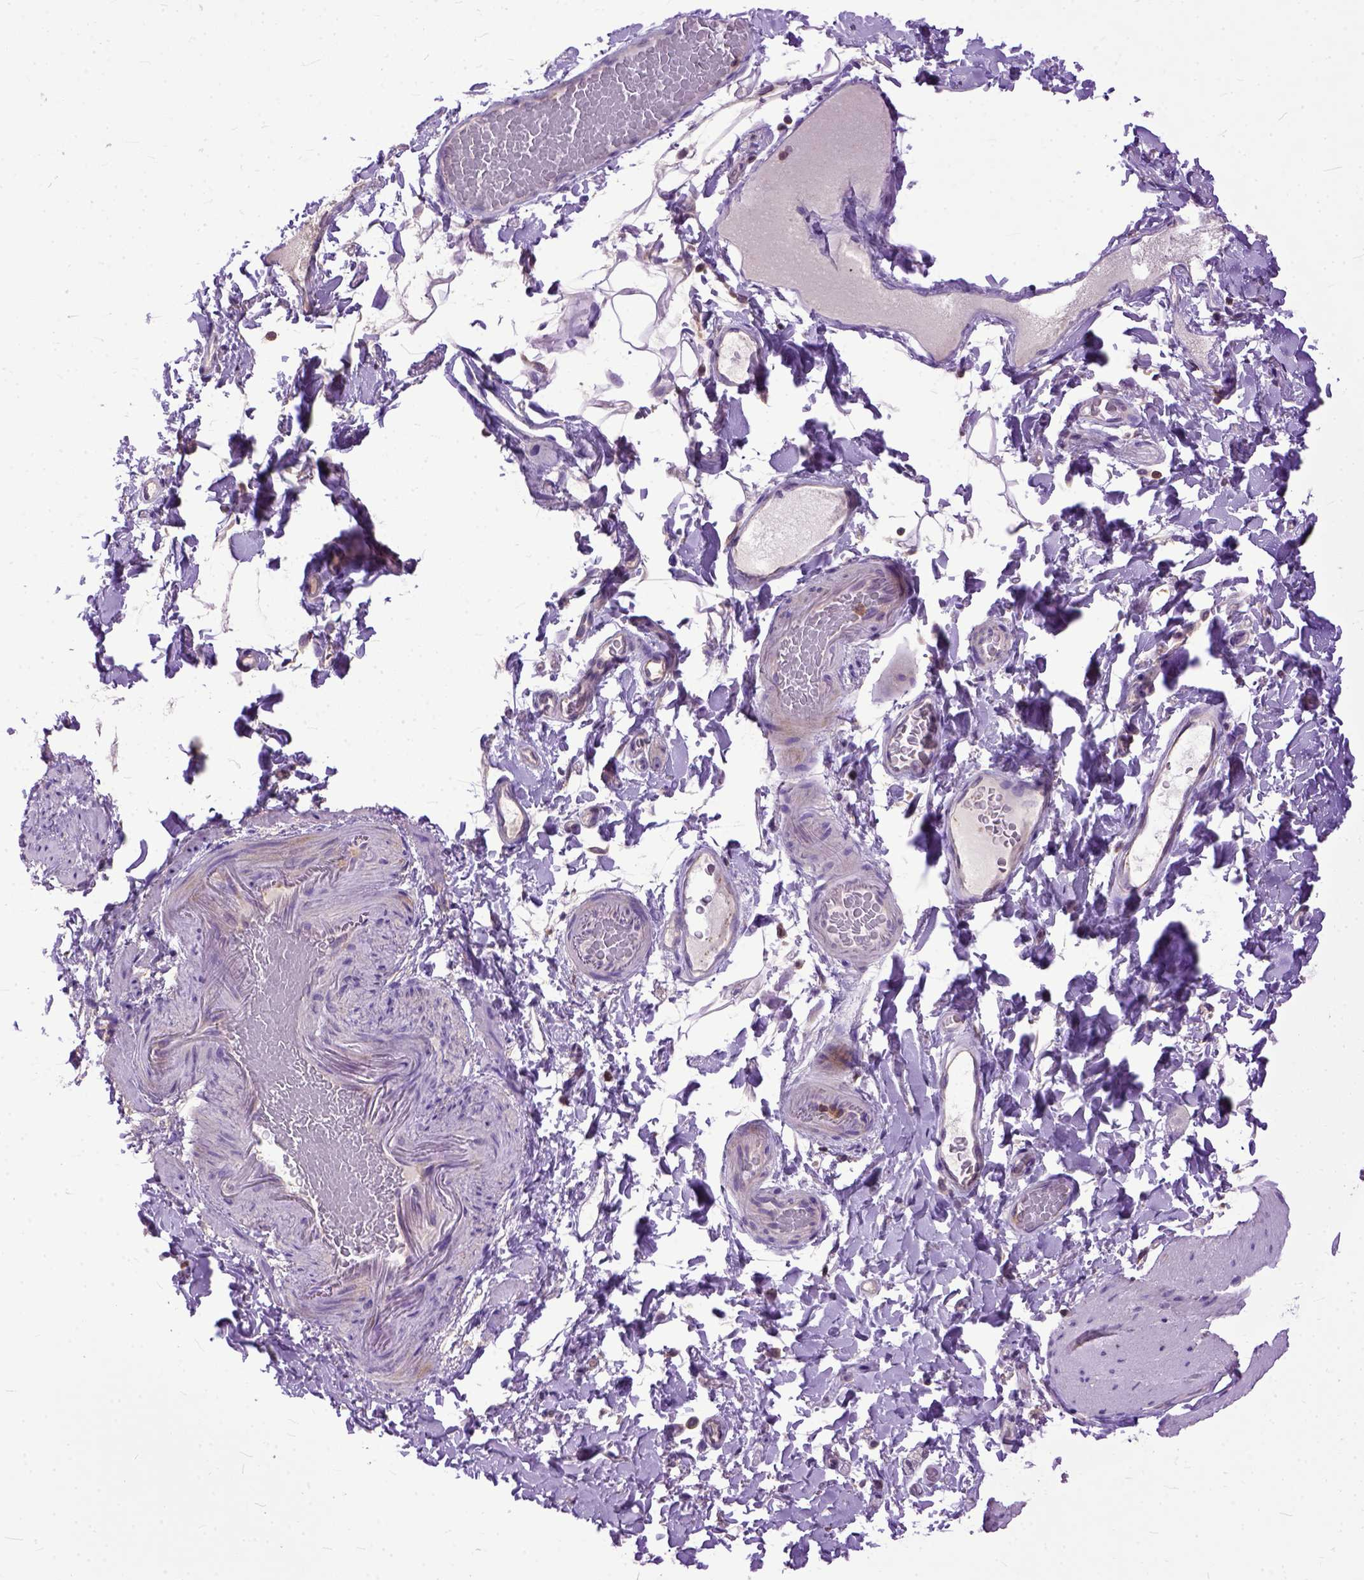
{"staining": {"intensity": "weak", "quantity": "<25%", "location": "cytoplasmic/membranous"}, "tissue": "smooth muscle", "cell_type": "Smooth muscle cells", "image_type": "normal", "snomed": [{"axis": "morphology", "description": "Normal tissue, NOS"}, {"axis": "topography", "description": "Smooth muscle"}, {"axis": "topography", "description": "Colon"}], "caption": "Immunohistochemistry histopathology image of normal smooth muscle stained for a protein (brown), which shows no staining in smooth muscle cells. Brightfield microscopy of immunohistochemistry (IHC) stained with DAB (3,3'-diaminobenzidine) (brown) and hematoxylin (blue), captured at high magnification.", "gene": "NAMPT", "patient": {"sex": "male", "age": 73}}